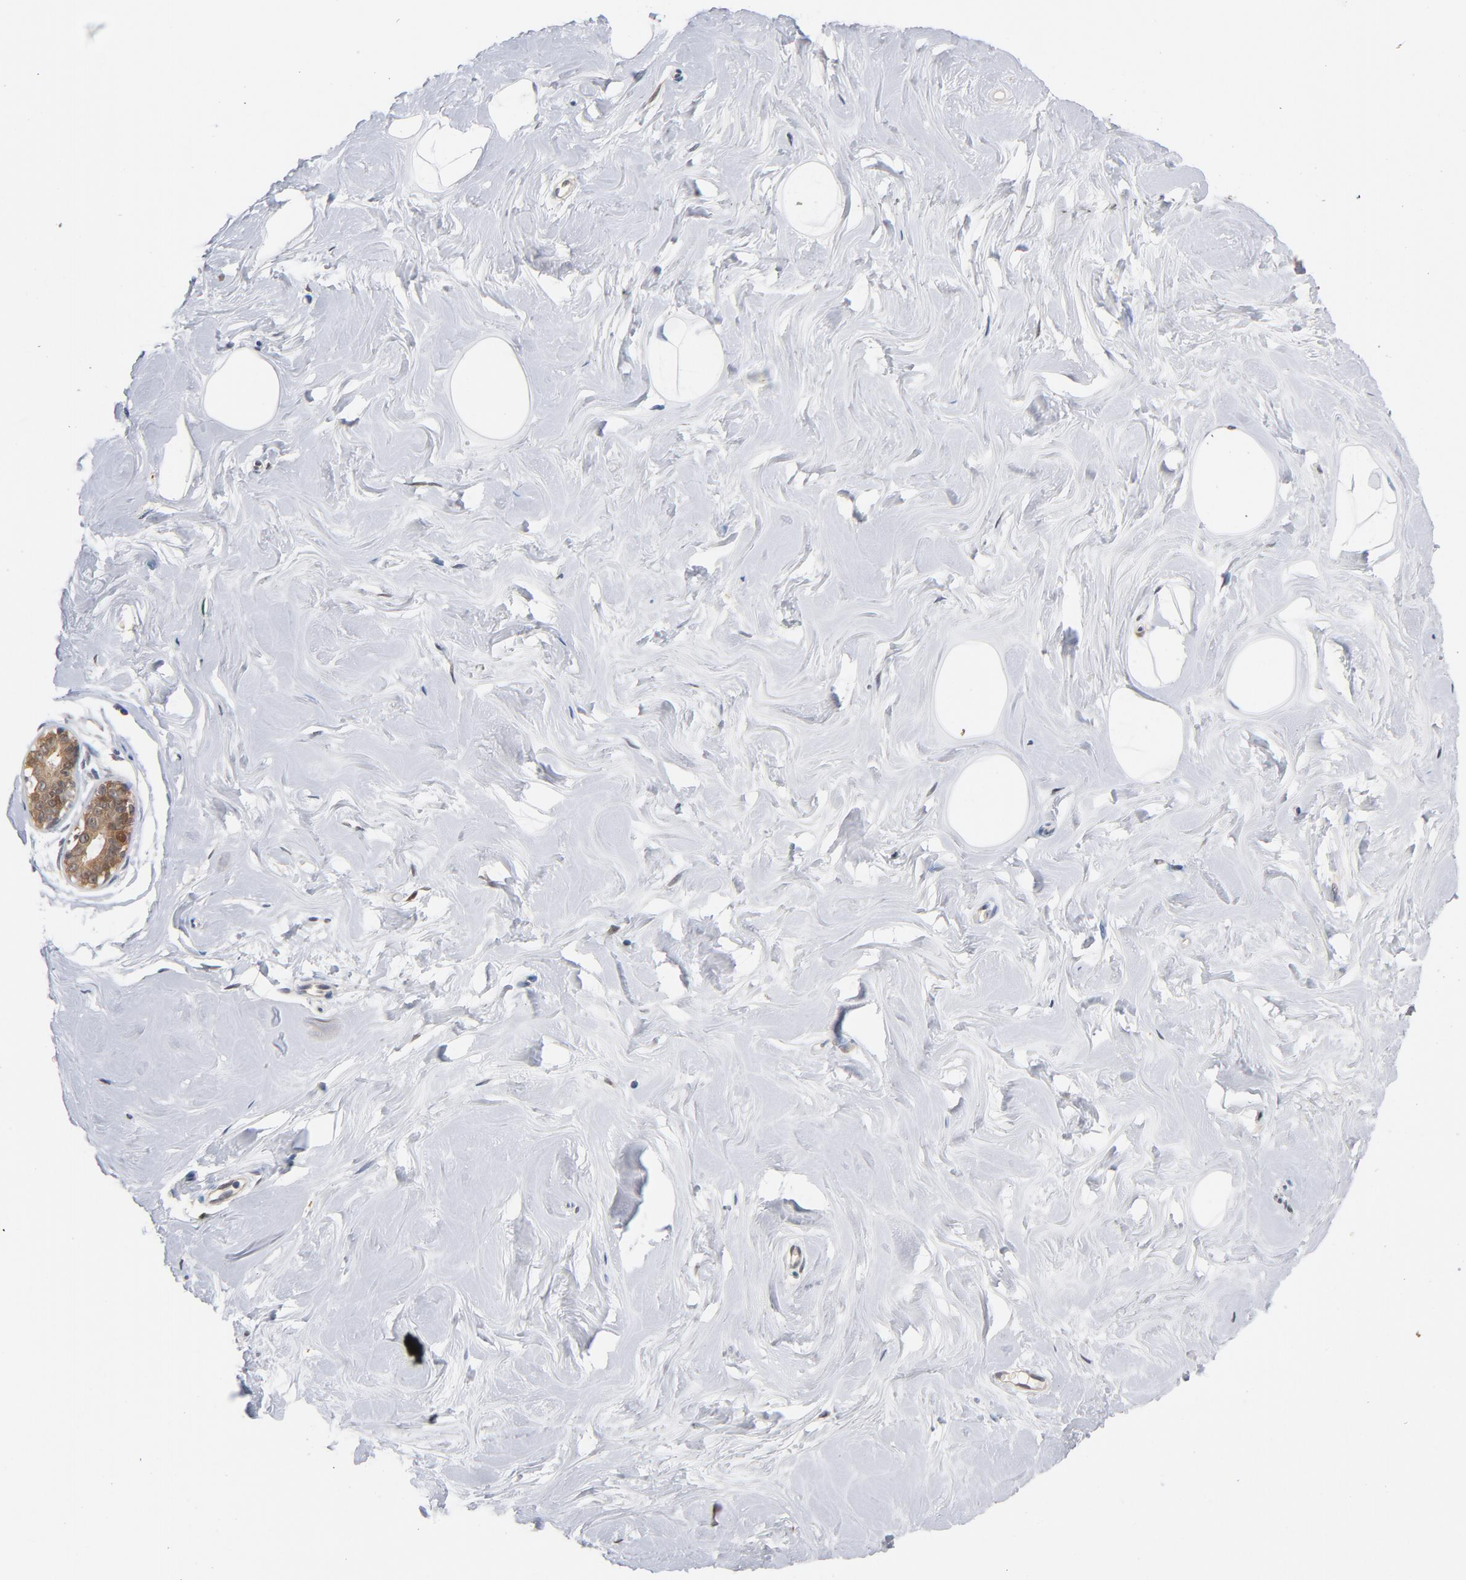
{"staining": {"intensity": "negative", "quantity": "none", "location": "none"}, "tissue": "breast", "cell_type": "Adipocytes", "image_type": "normal", "snomed": [{"axis": "morphology", "description": "Normal tissue, NOS"}, {"axis": "topography", "description": "Breast"}], "caption": "A high-resolution histopathology image shows immunohistochemistry (IHC) staining of benign breast, which displays no significant positivity in adipocytes.", "gene": "MIF", "patient": {"sex": "female", "age": 23}}